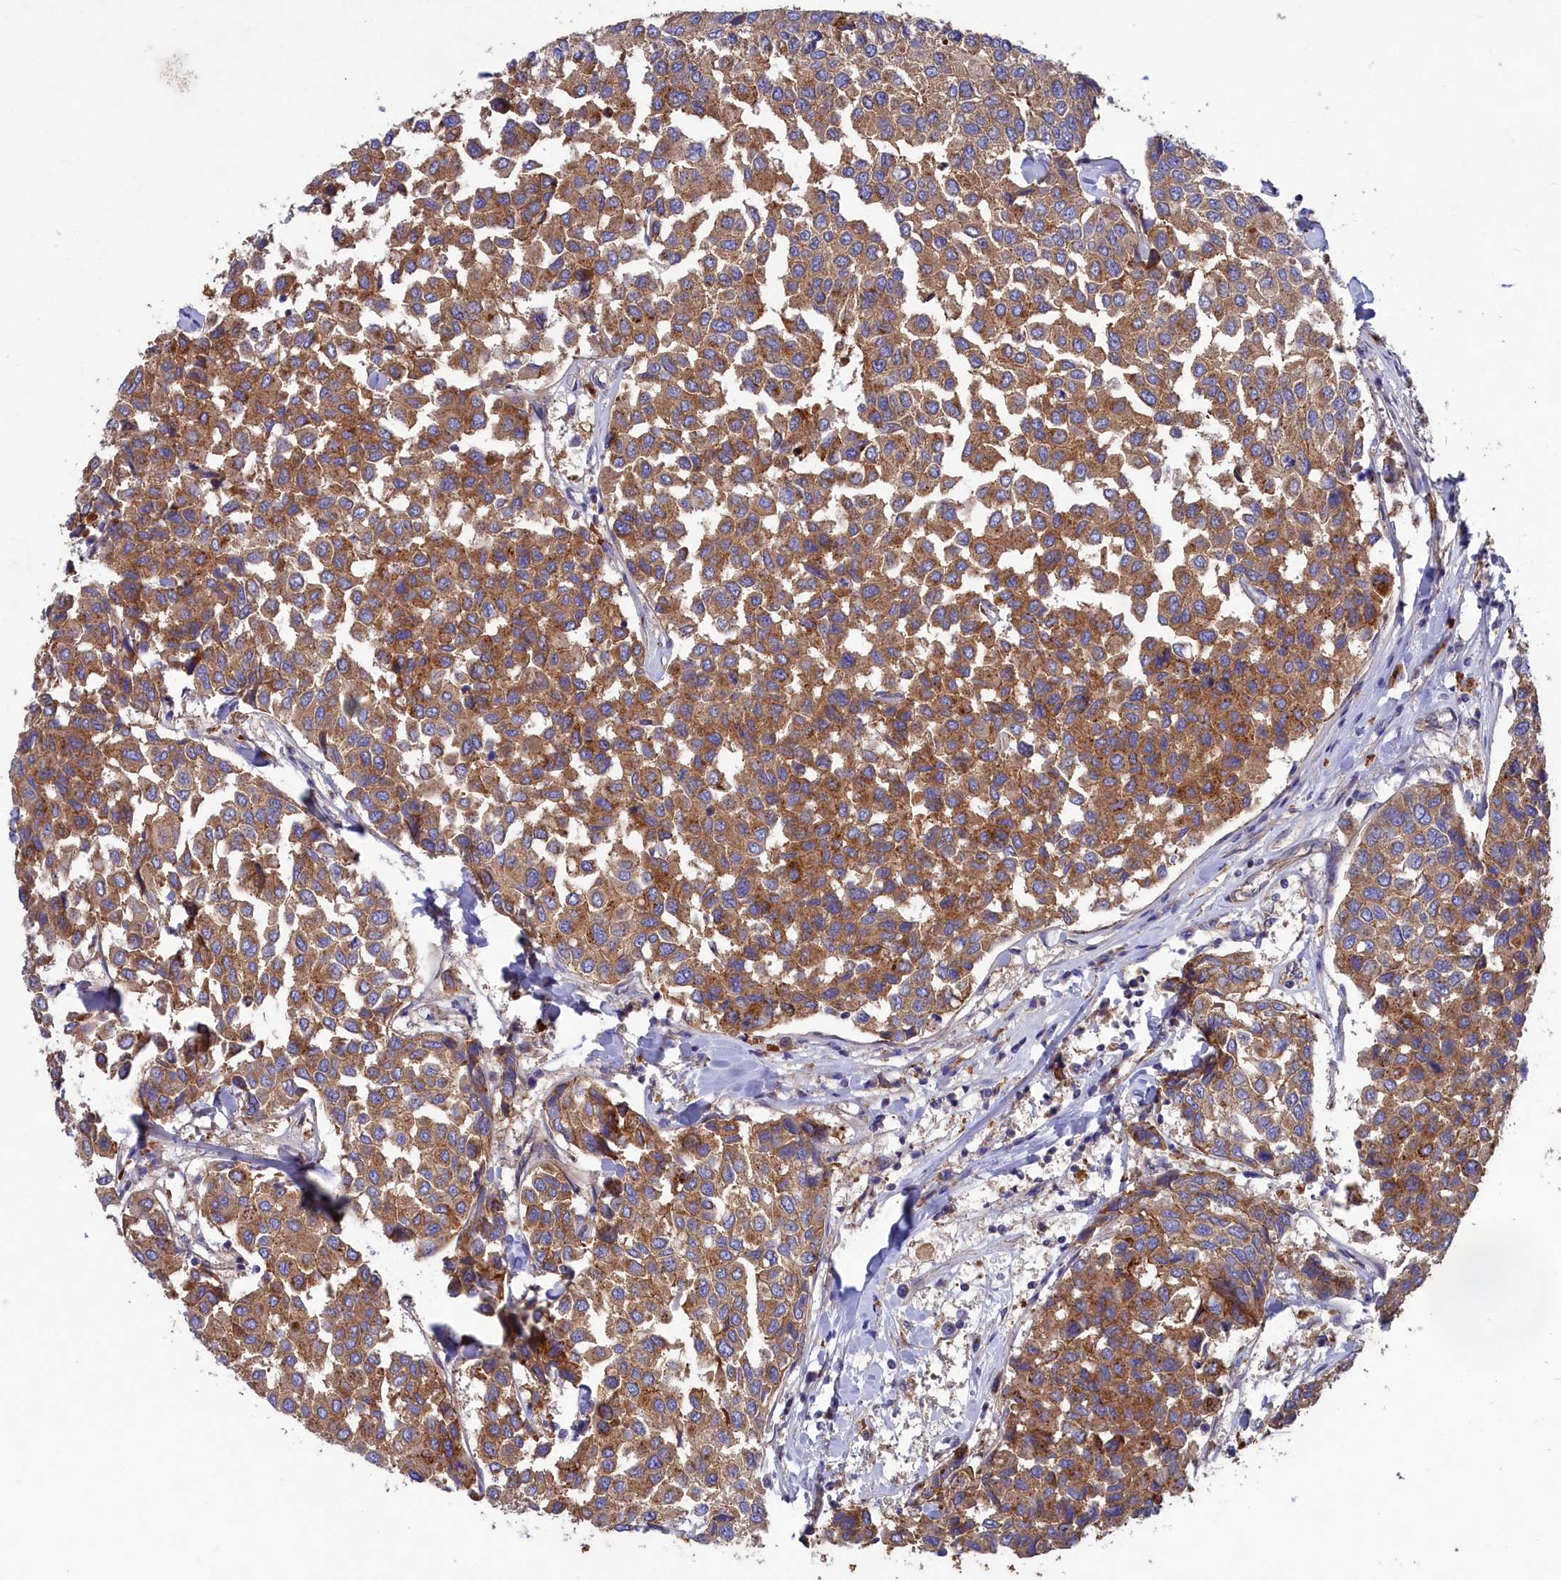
{"staining": {"intensity": "moderate", "quantity": ">75%", "location": "cytoplasmic/membranous"}, "tissue": "breast cancer", "cell_type": "Tumor cells", "image_type": "cancer", "snomed": [{"axis": "morphology", "description": "Duct carcinoma"}, {"axis": "topography", "description": "Breast"}], "caption": "Immunohistochemical staining of infiltrating ductal carcinoma (breast) demonstrates medium levels of moderate cytoplasmic/membranous protein positivity in approximately >75% of tumor cells. (brown staining indicates protein expression, while blue staining denotes nuclei).", "gene": "SCAMP4", "patient": {"sex": "female", "age": 55}}